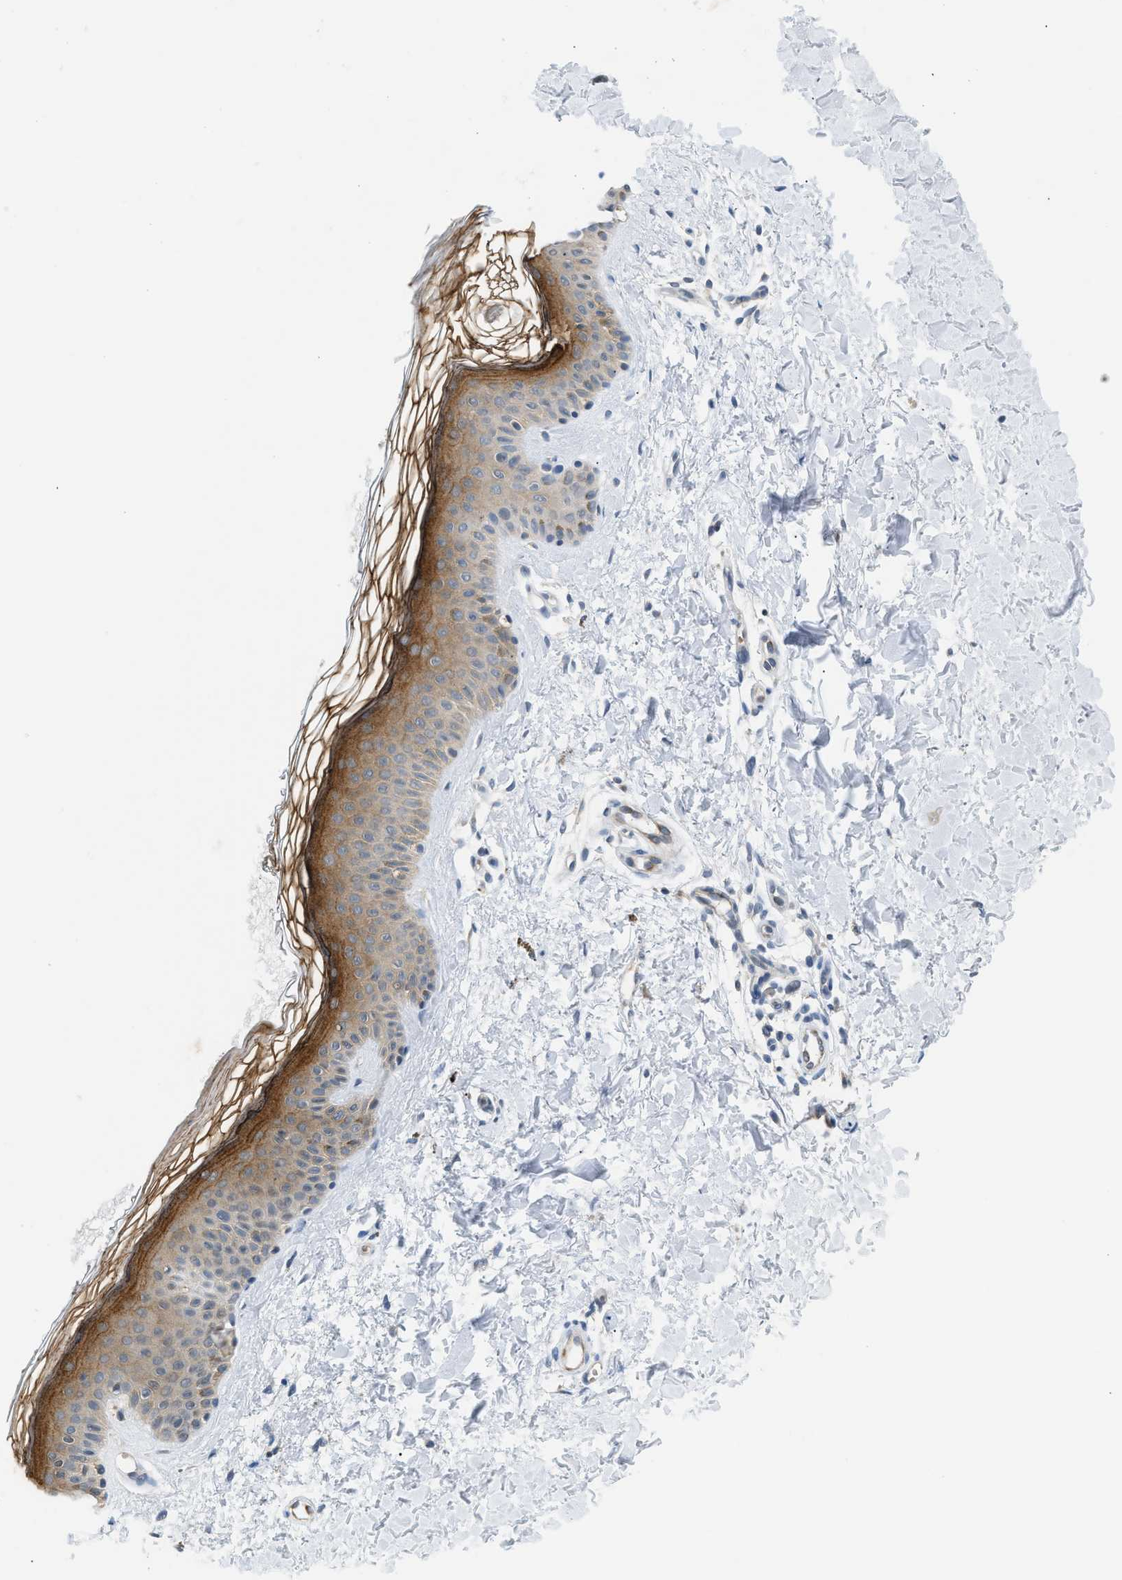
{"staining": {"intensity": "negative", "quantity": "none", "location": "none"}, "tissue": "skin", "cell_type": "Fibroblasts", "image_type": "normal", "snomed": [{"axis": "morphology", "description": "Normal tissue, NOS"}, {"axis": "topography", "description": "Skin"}], "caption": "This histopathology image is of unremarkable skin stained with IHC to label a protein in brown with the nuclei are counter-stained blue. There is no positivity in fibroblasts. (DAB (3,3'-diaminobenzidine) immunohistochemistry with hematoxylin counter stain).", "gene": "PSAT1", "patient": {"sex": "male", "age": 67}}